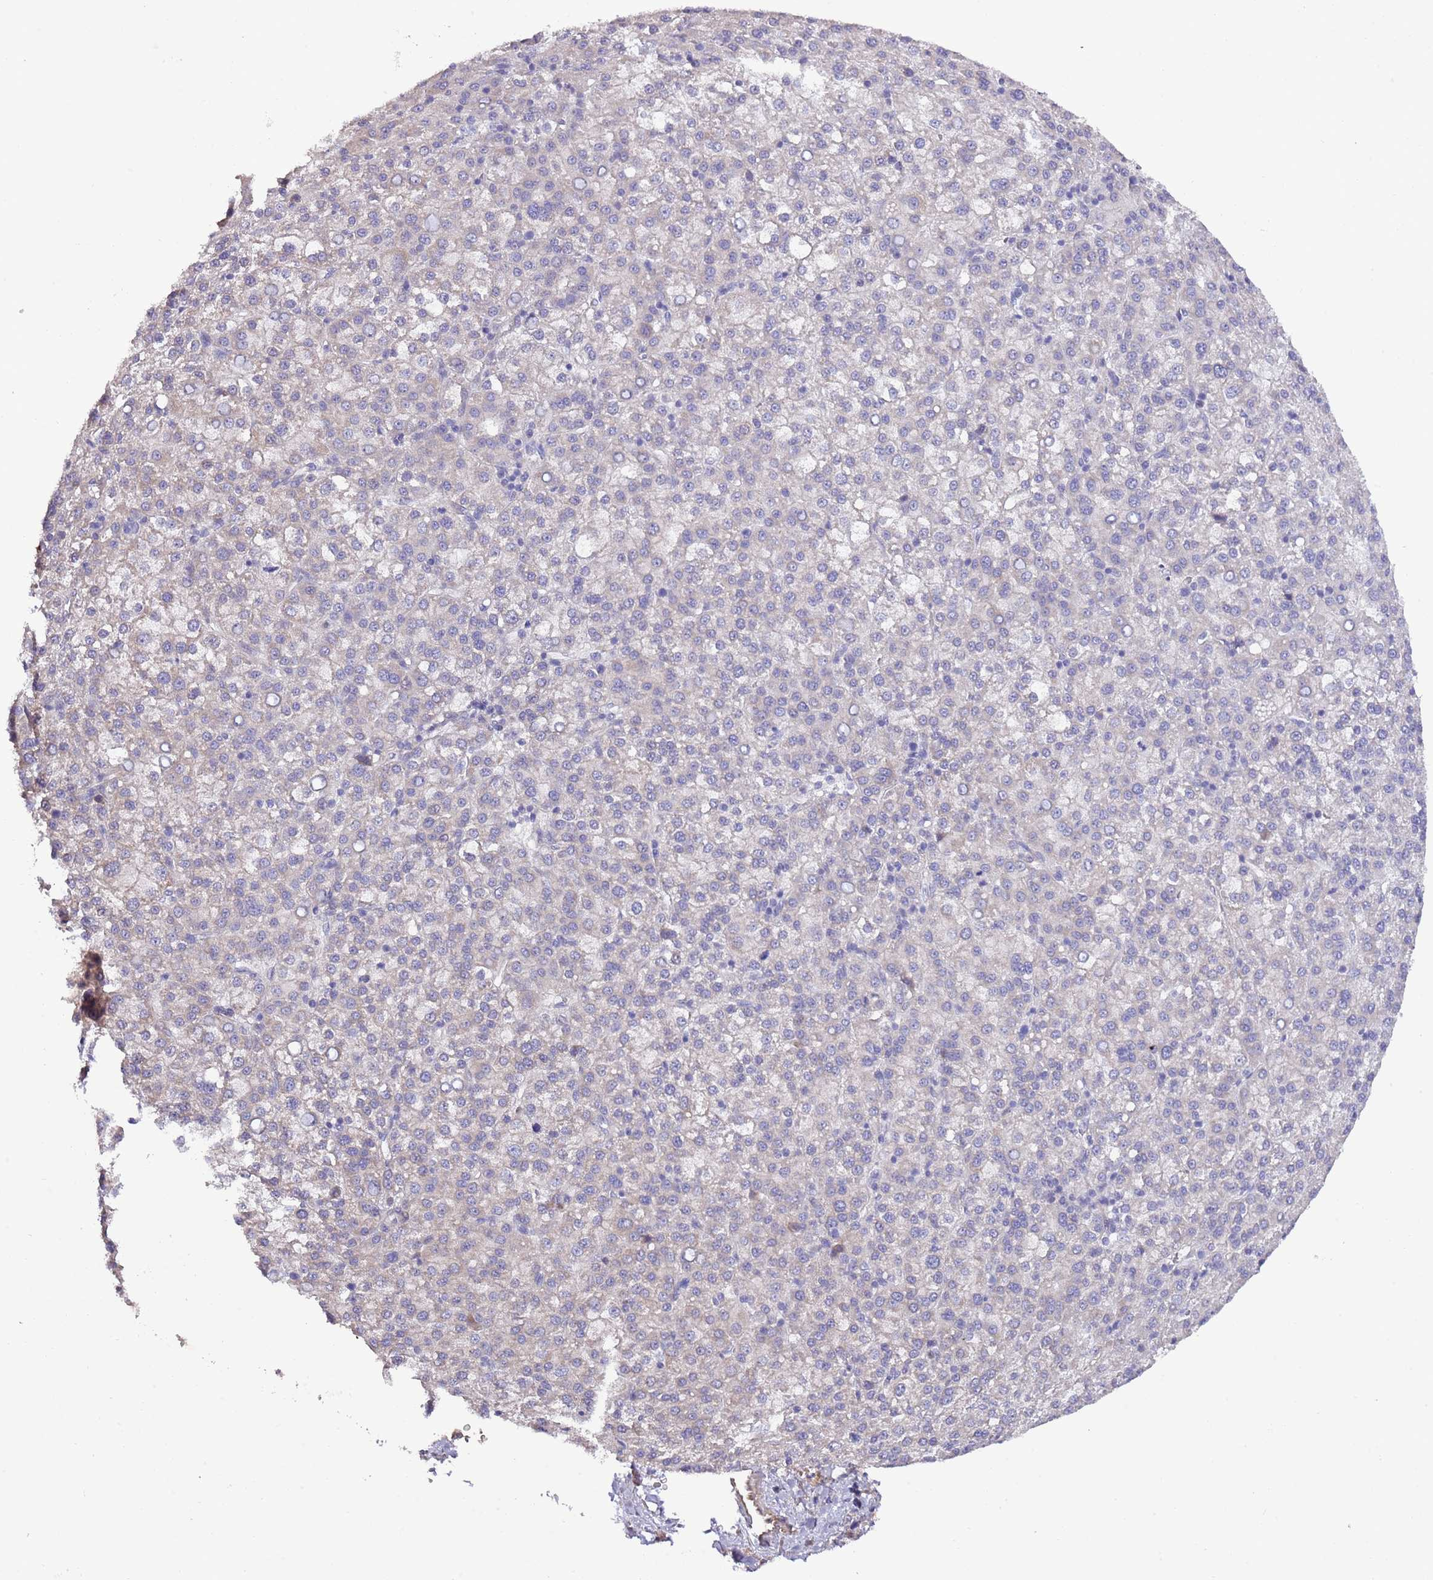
{"staining": {"intensity": "negative", "quantity": "none", "location": "none"}, "tissue": "liver cancer", "cell_type": "Tumor cells", "image_type": "cancer", "snomed": [{"axis": "morphology", "description": "Carcinoma, Hepatocellular, NOS"}, {"axis": "topography", "description": "Liver"}], "caption": "A photomicrograph of liver cancer (hepatocellular carcinoma) stained for a protein displays no brown staining in tumor cells.", "gene": "LIPJ", "patient": {"sex": "female", "age": 58}}